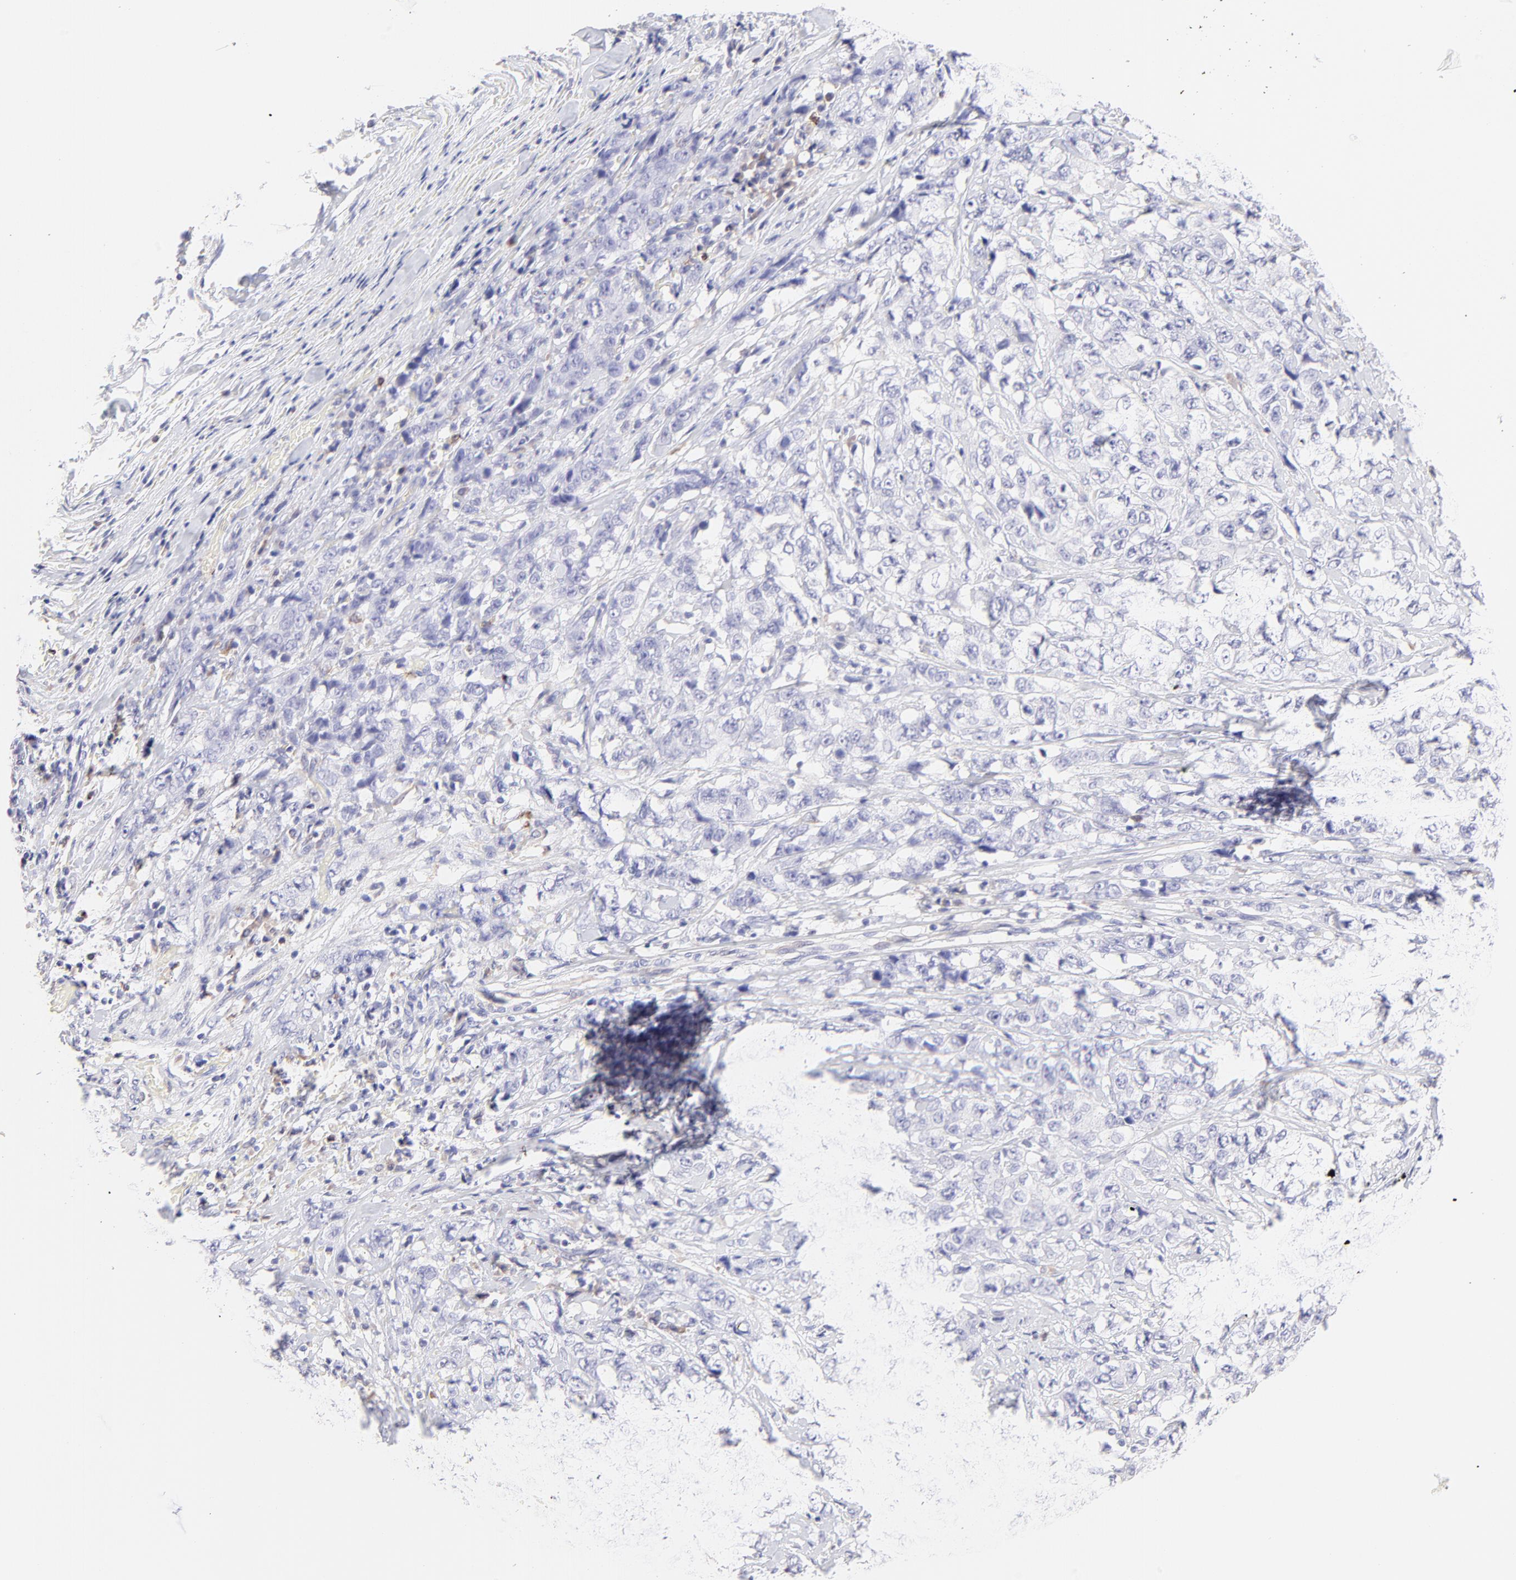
{"staining": {"intensity": "negative", "quantity": "none", "location": "none"}, "tissue": "stomach cancer", "cell_type": "Tumor cells", "image_type": "cancer", "snomed": [{"axis": "morphology", "description": "Adenocarcinoma, NOS"}, {"axis": "topography", "description": "Stomach"}], "caption": "Tumor cells are negative for protein expression in human stomach cancer. (IHC, brightfield microscopy, high magnification).", "gene": "IRAG2", "patient": {"sex": "male", "age": 48}}